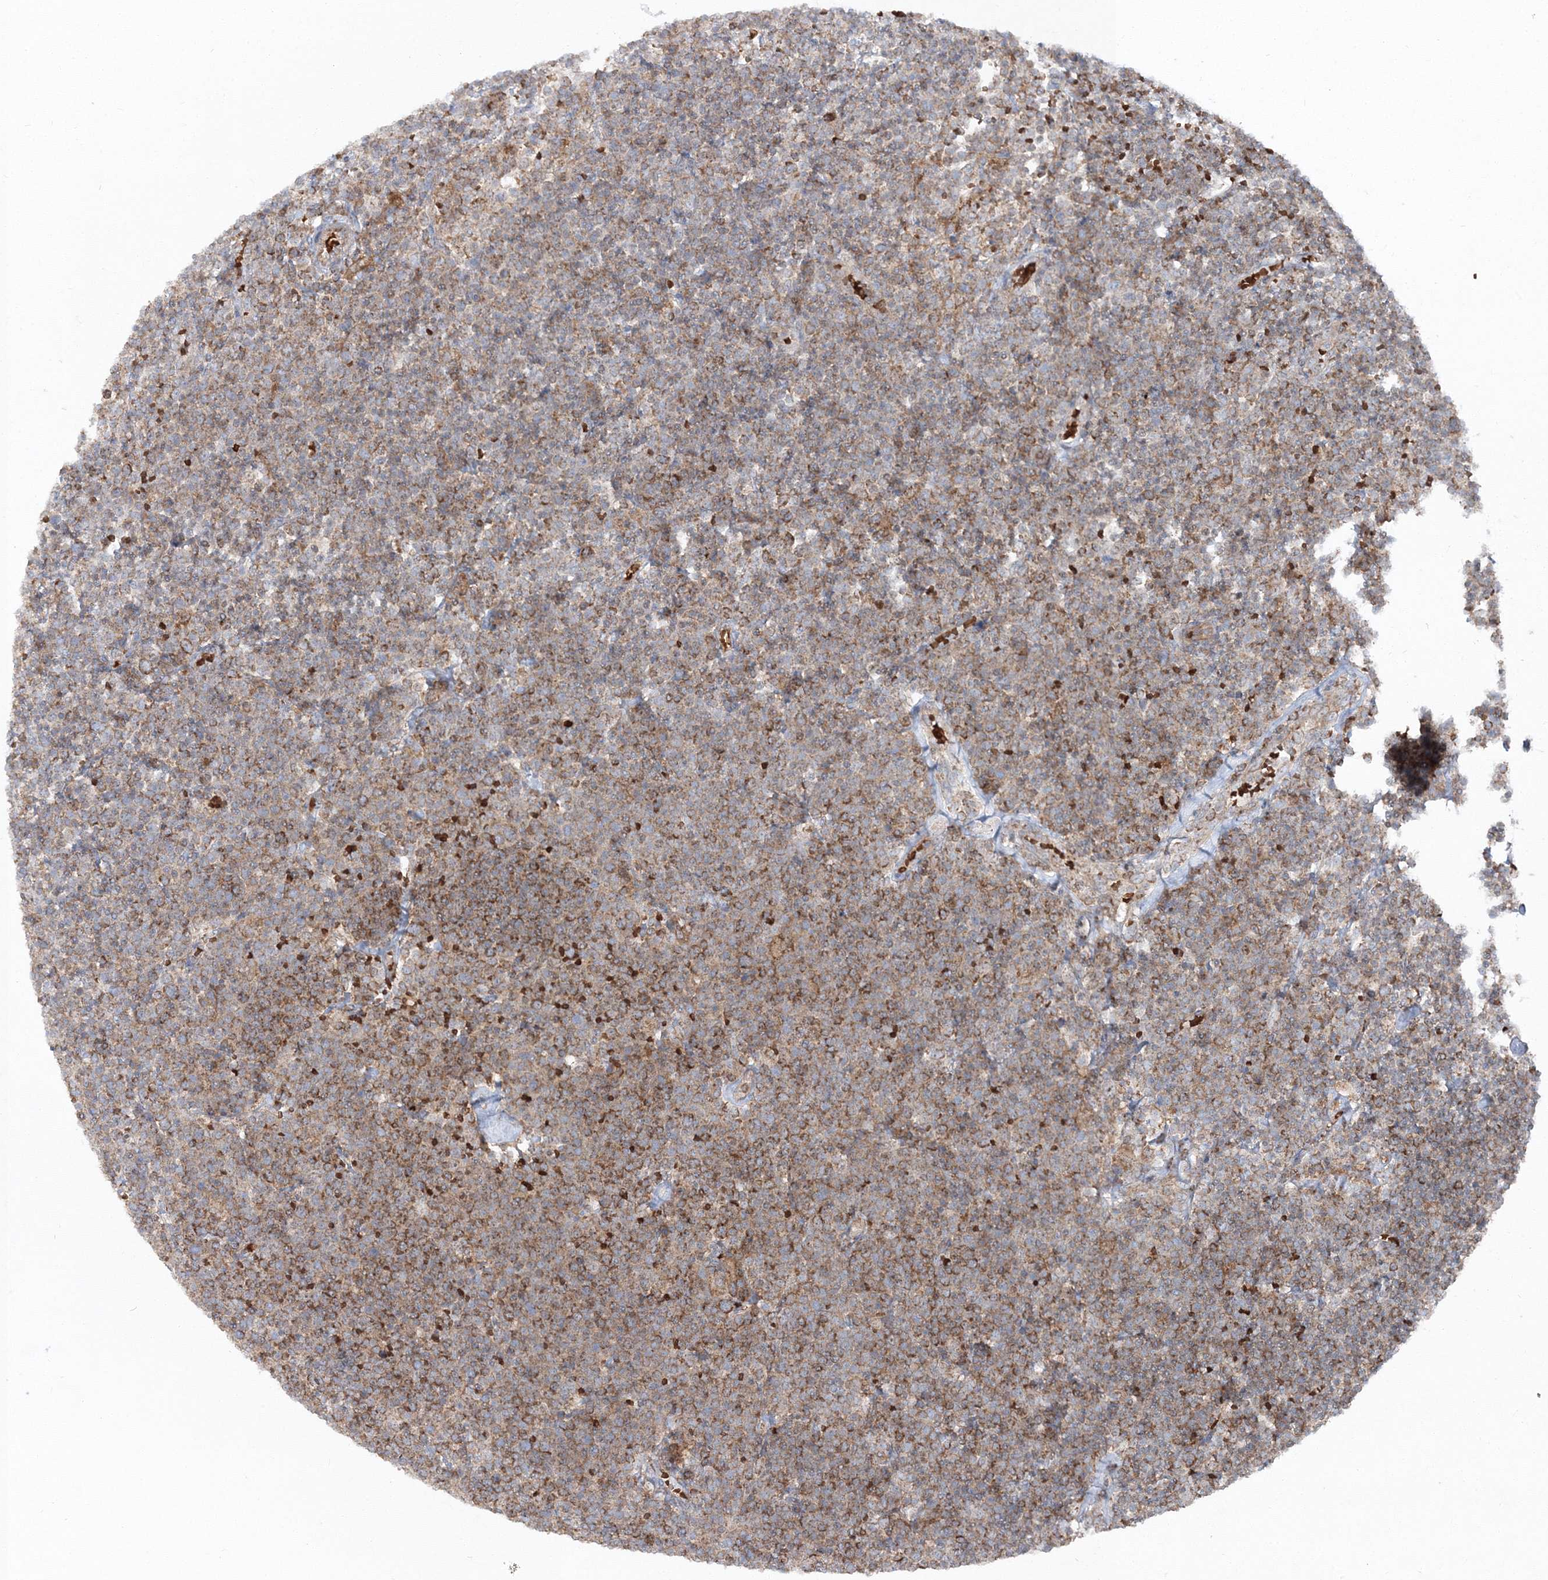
{"staining": {"intensity": "moderate", "quantity": ">75%", "location": "cytoplasmic/membranous"}, "tissue": "lymphoma", "cell_type": "Tumor cells", "image_type": "cancer", "snomed": [{"axis": "morphology", "description": "Malignant lymphoma, non-Hodgkin's type, High grade"}, {"axis": "topography", "description": "Lymph node"}], "caption": "Protein positivity by immunohistochemistry demonstrates moderate cytoplasmic/membranous staining in approximately >75% of tumor cells in malignant lymphoma, non-Hodgkin's type (high-grade).", "gene": "PCBD2", "patient": {"sex": "male", "age": 61}}